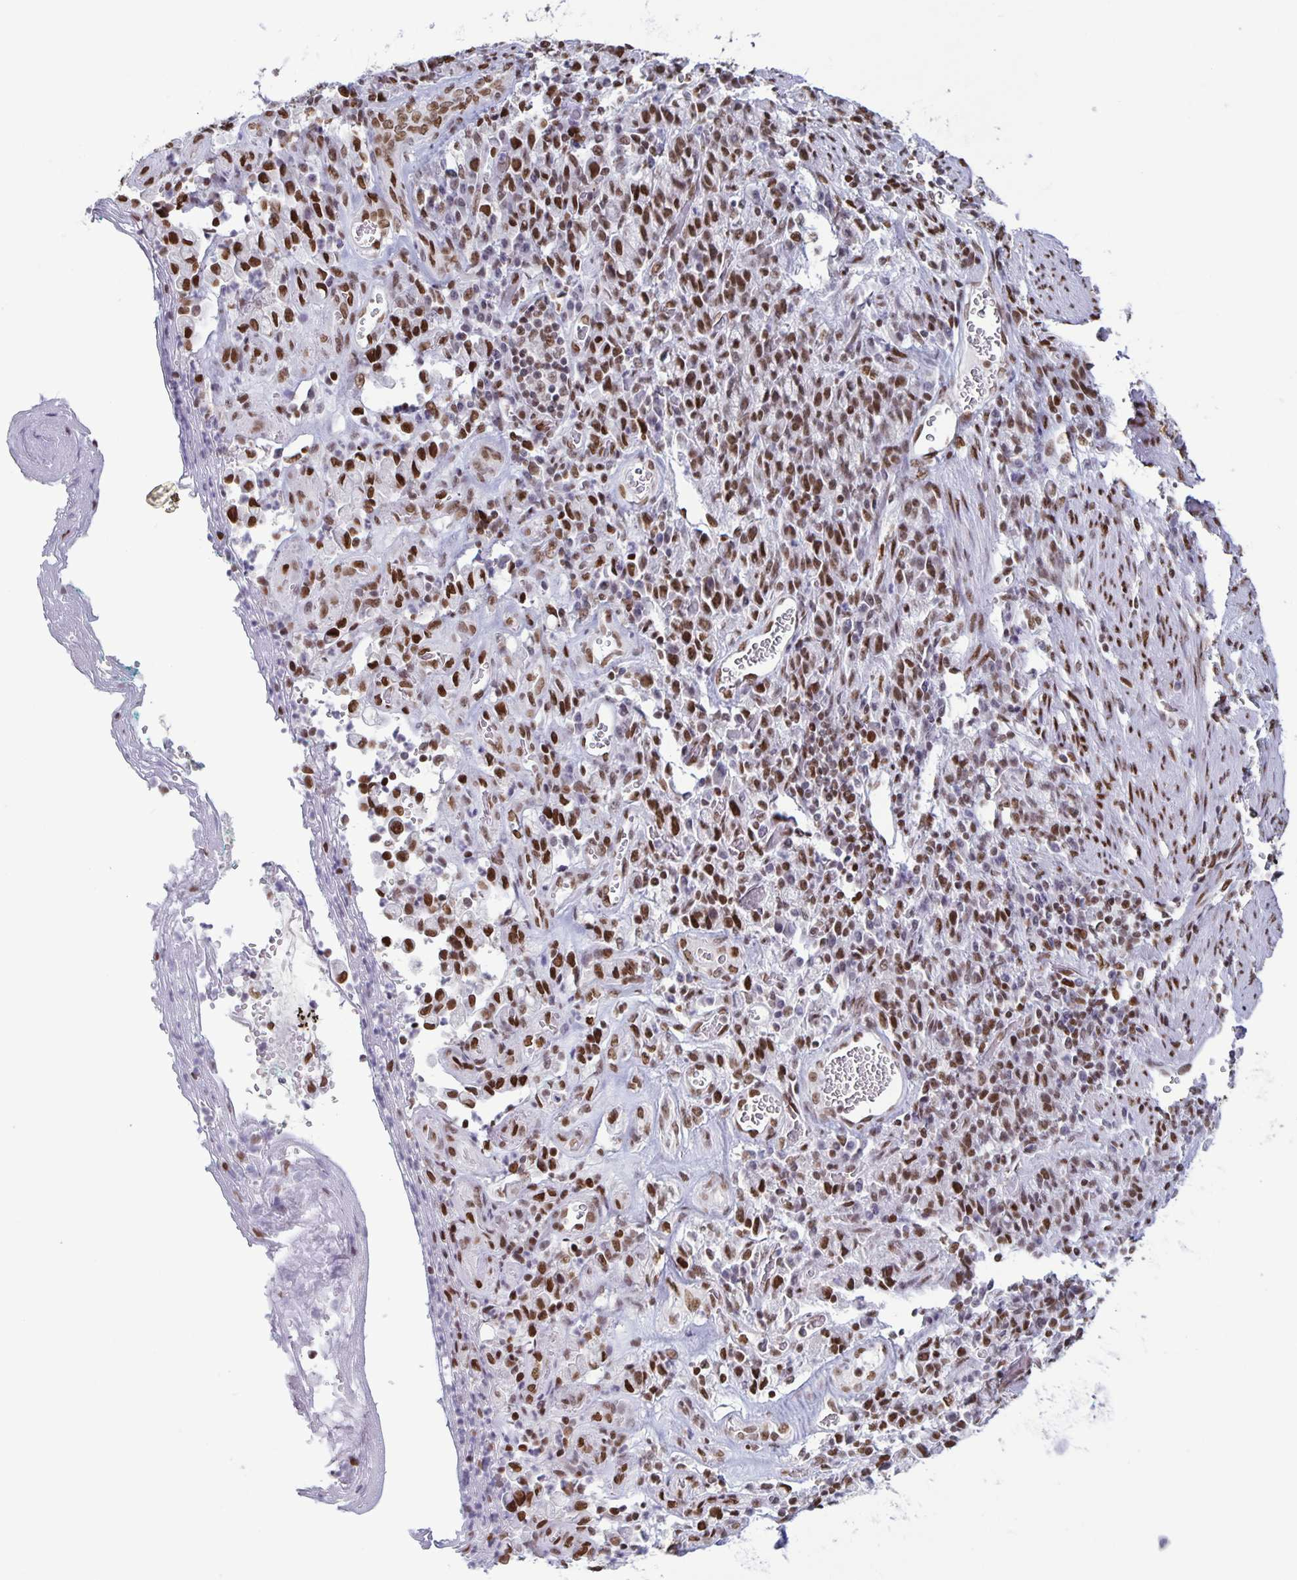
{"staining": {"intensity": "moderate", "quantity": ">75%", "location": "nuclear"}, "tissue": "stomach cancer", "cell_type": "Tumor cells", "image_type": "cancer", "snomed": [{"axis": "morphology", "description": "Adenocarcinoma, NOS"}, {"axis": "topography", "description": "Stomach"}], "caption": "A micrograph of stomach adenocarcinoma stained for a protein demonstrates moderate nuclear brown staining in tumor cells. (brown staining indicates protein expression, while blue staining denotes nuclei).", "gene": "JUND", "patient": {"sex": "male", "age": 77}}